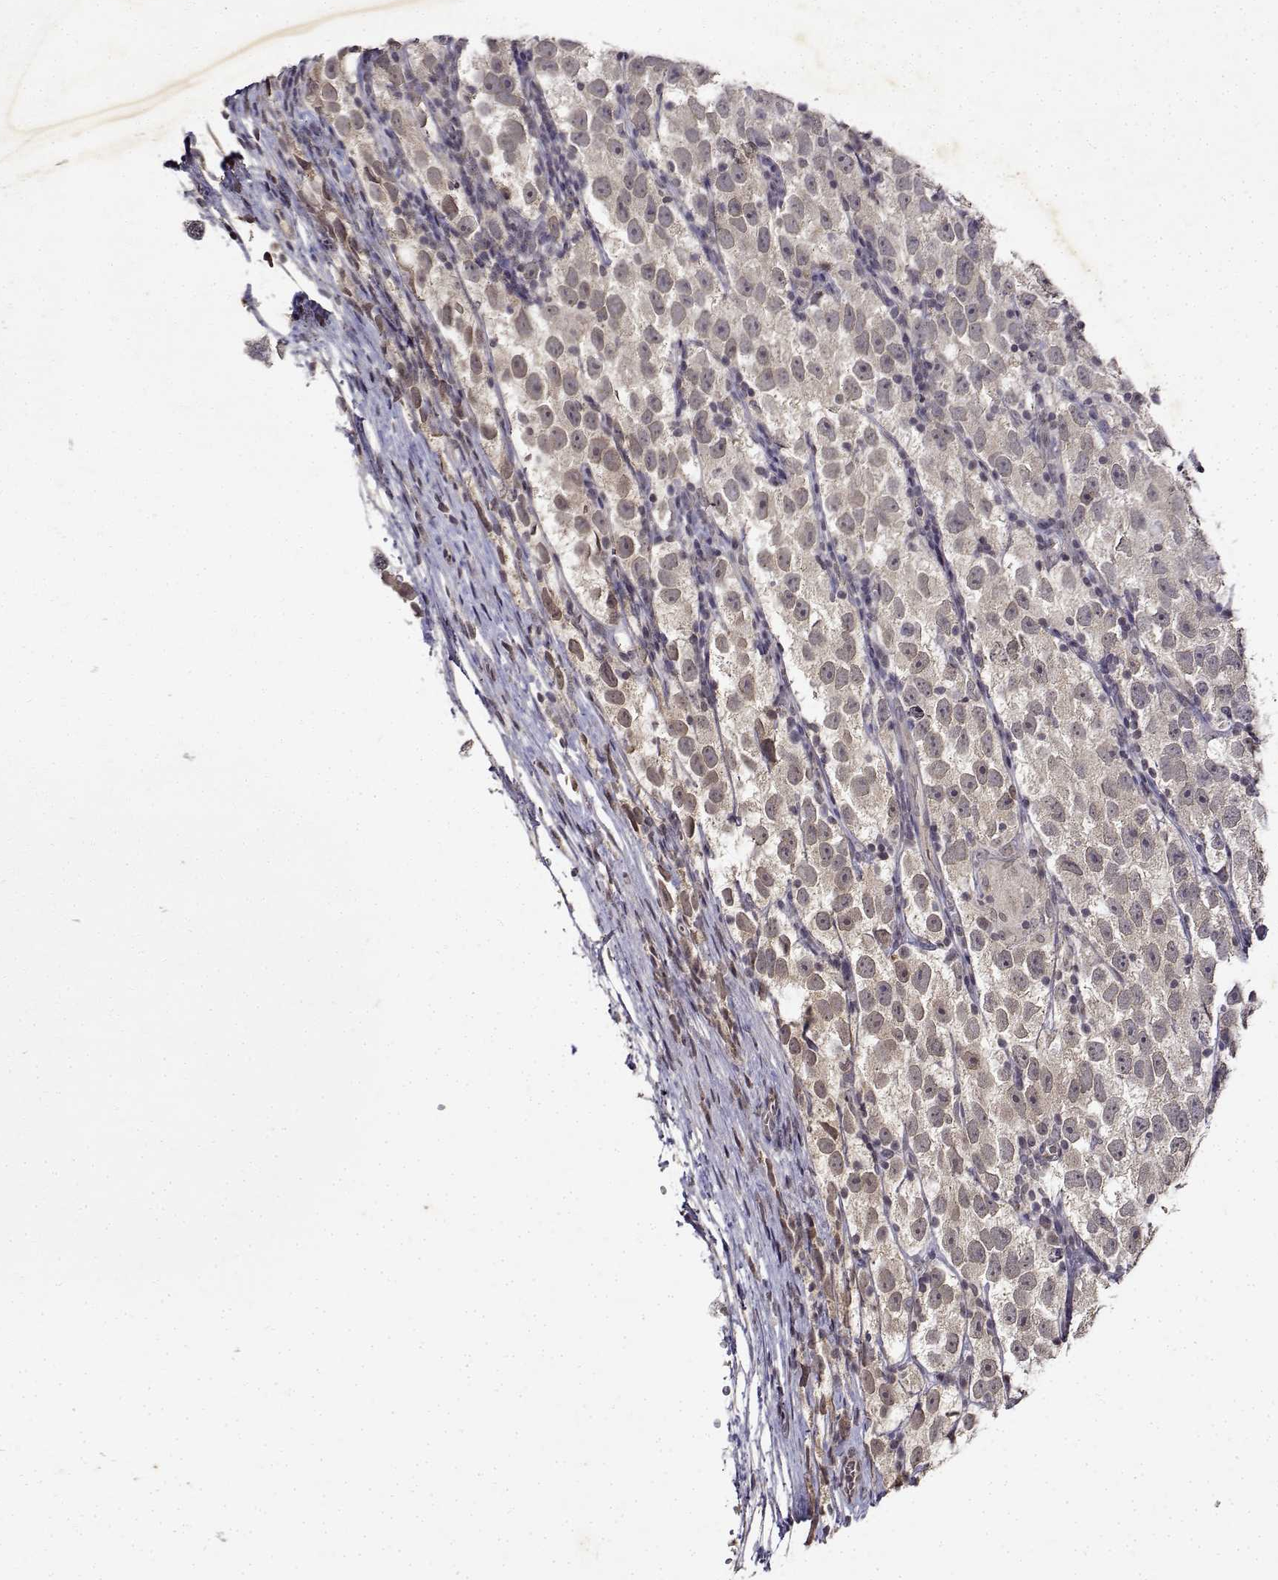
{"staining": {"intensity": "negative", "quantity": "none", "location": "none"}, "tissue": "testis cancer", "cell_type": "Tumor cells", "image_type": "cancer", "snomed": [{"axis": "morphology", "description": "Seminoma, NOS"}, {"axis": "topography", "description": "Testis"}], "caption": "The immunohistochemistry (IHC) histopathology image has no significant positivity in tumor cells of seminoma (testis) tissue.", "gene": "BDNF", "patient": {"sex": "male", "age": 26}}